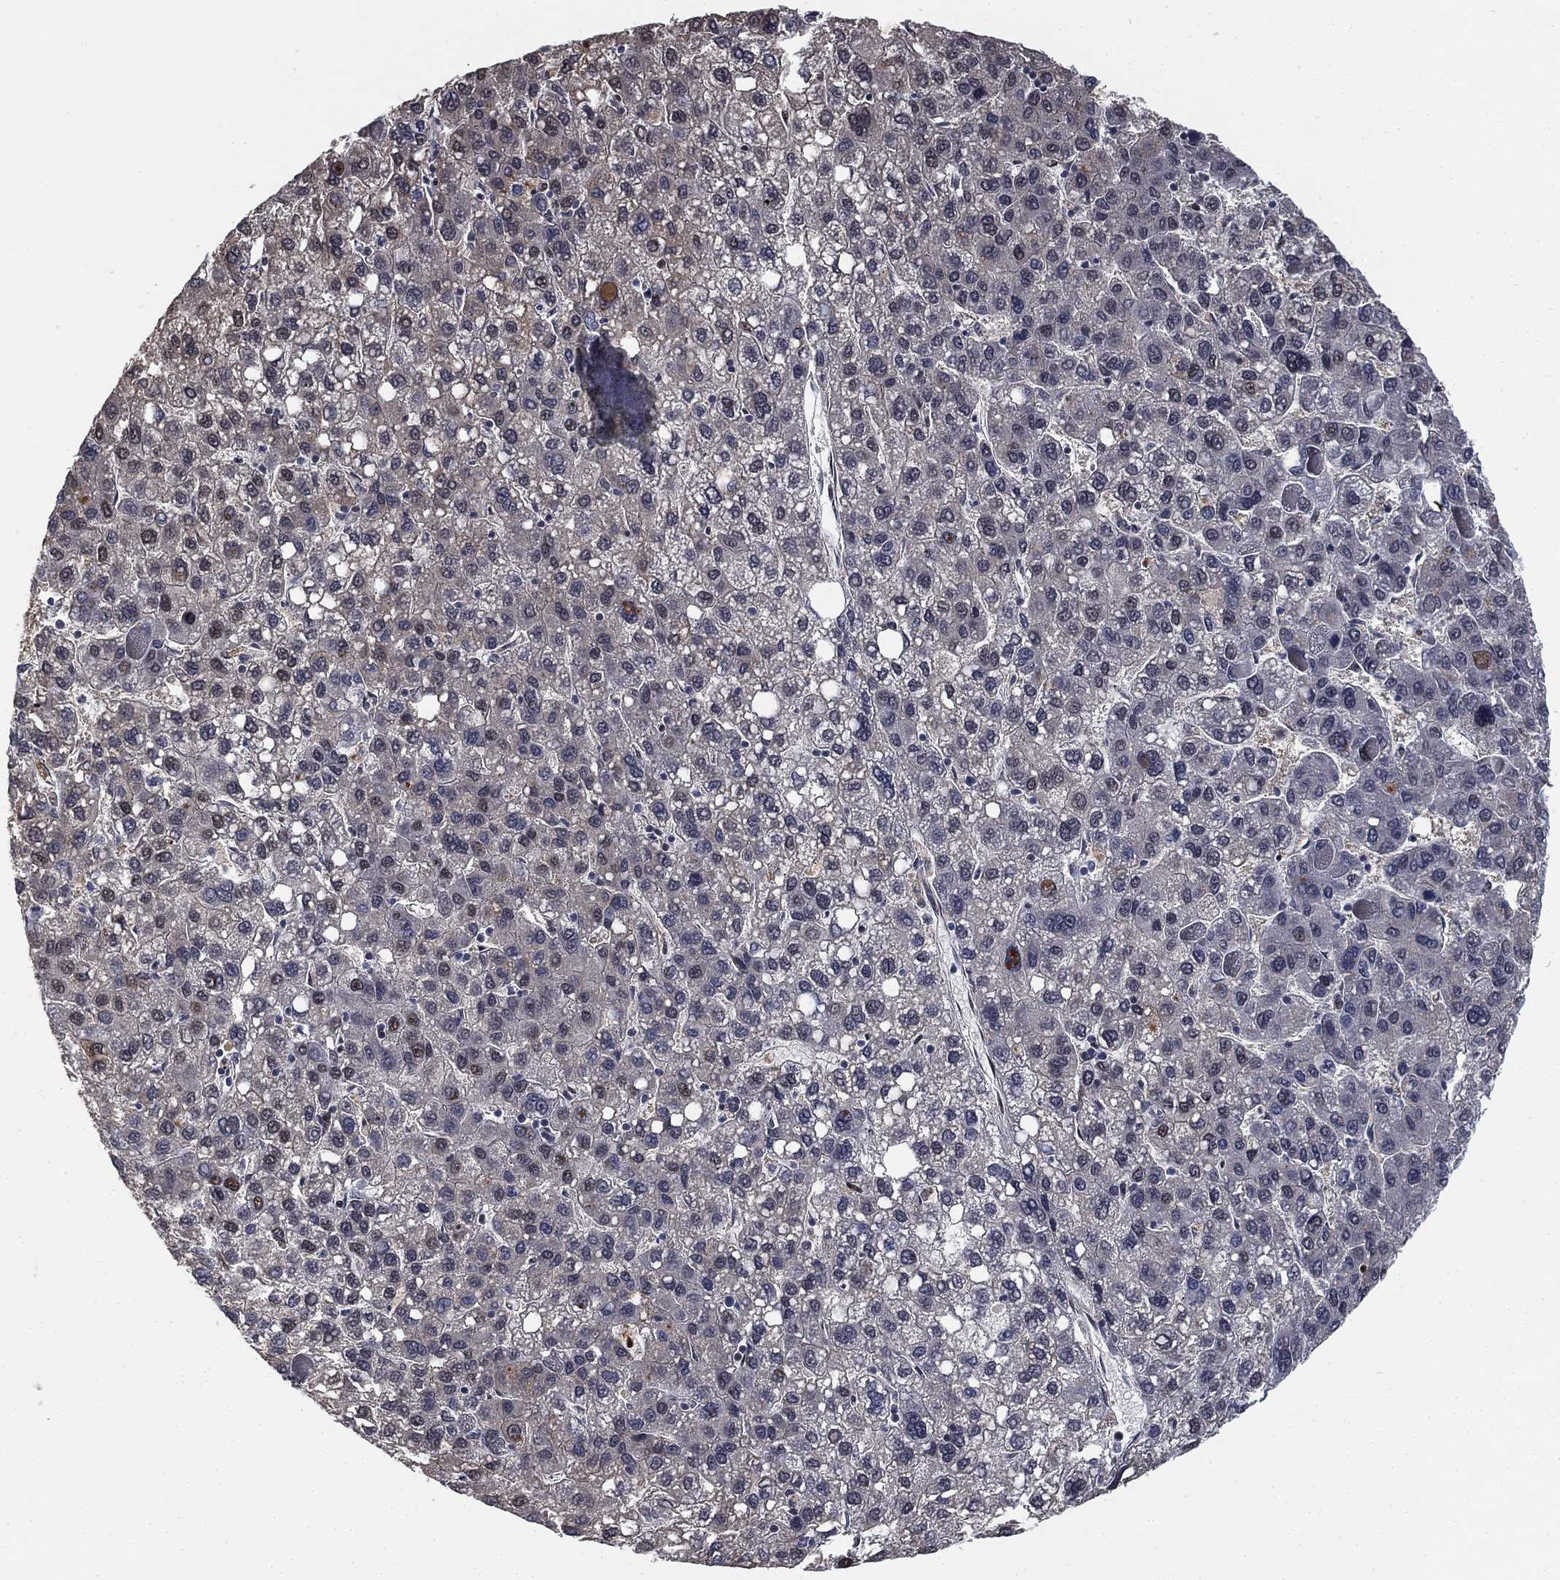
{"staining": {"intensity": "negative", "quantity": "none", "location": "none"}, "tissue": "liver cancer", "cell_type": "Tumor cells", "image_type": "cancer", "snomed": [{"axis": "morphology", "description": "Carcinoma, Hepatocellular, NOS"}, {"axis": "topography", "description": "Liver"}], "caption": "Histopathology image shows no protein staining in tumor cells of liver hepatocellular carcinoma tissue.", "gene": "ZSCAN30", "patient": {"sex": "female", "age": 82}}